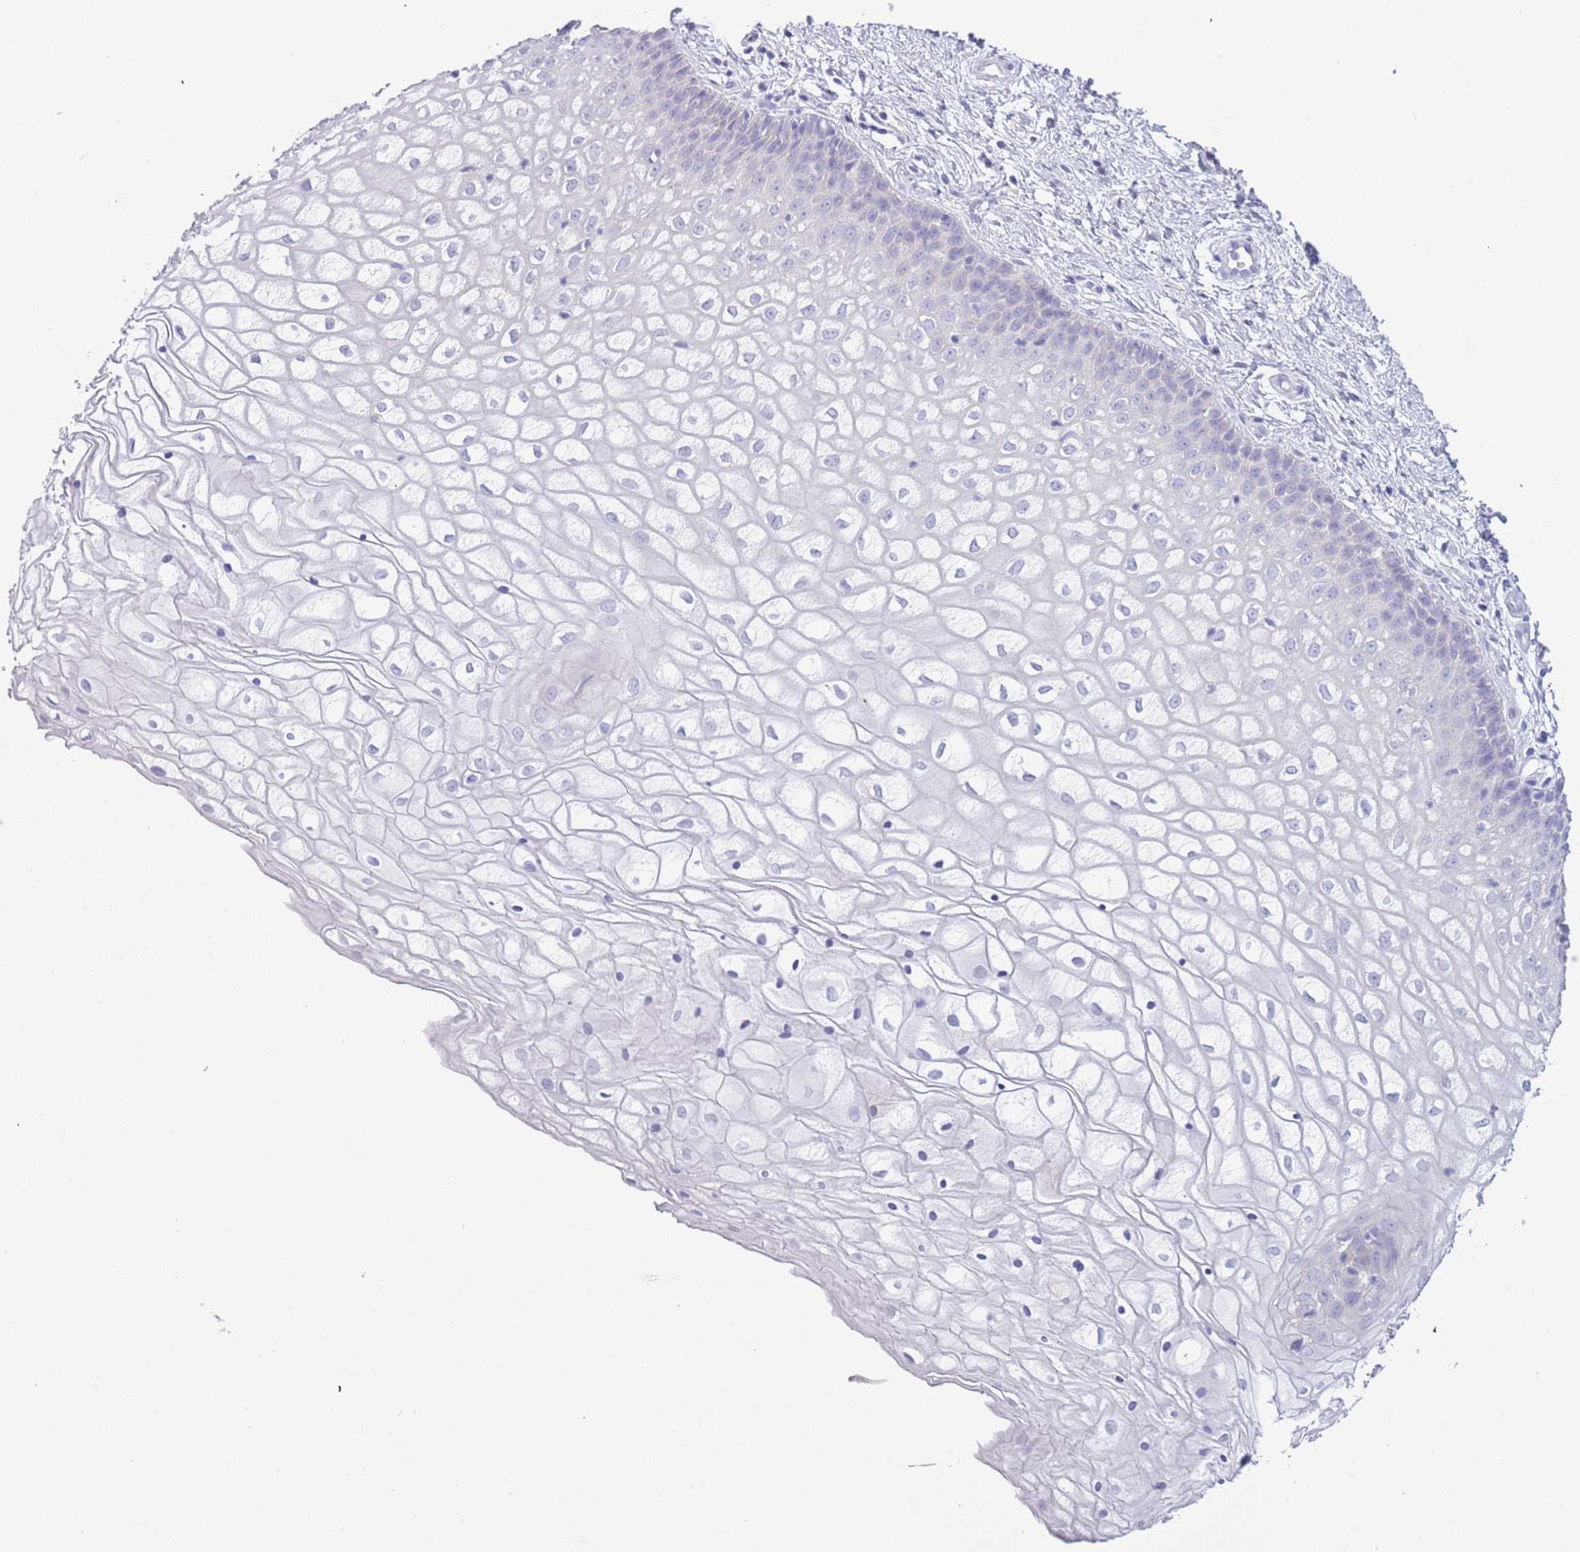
{"staining": {"intensity": "negative", "quantity": "none", "location": "none"}, "tissue": "vagina", "cell_type": "Squamous epithelial cells", "image_type": "normal", "snomed": [{"axis": "morphology", "description": "Normal tissue, NOS"}, {"axis": "topography", "description": "Vagina"}], "caption": "A high-resolution image shows immunohistochemistry (IHC) staining of unremarkable vagina, which exhibits no significant expression in squamous epithelial cells. Nuclei are stained in blue.", "gene": "ACR", "patient": {"sex": "female", "age": 34}}